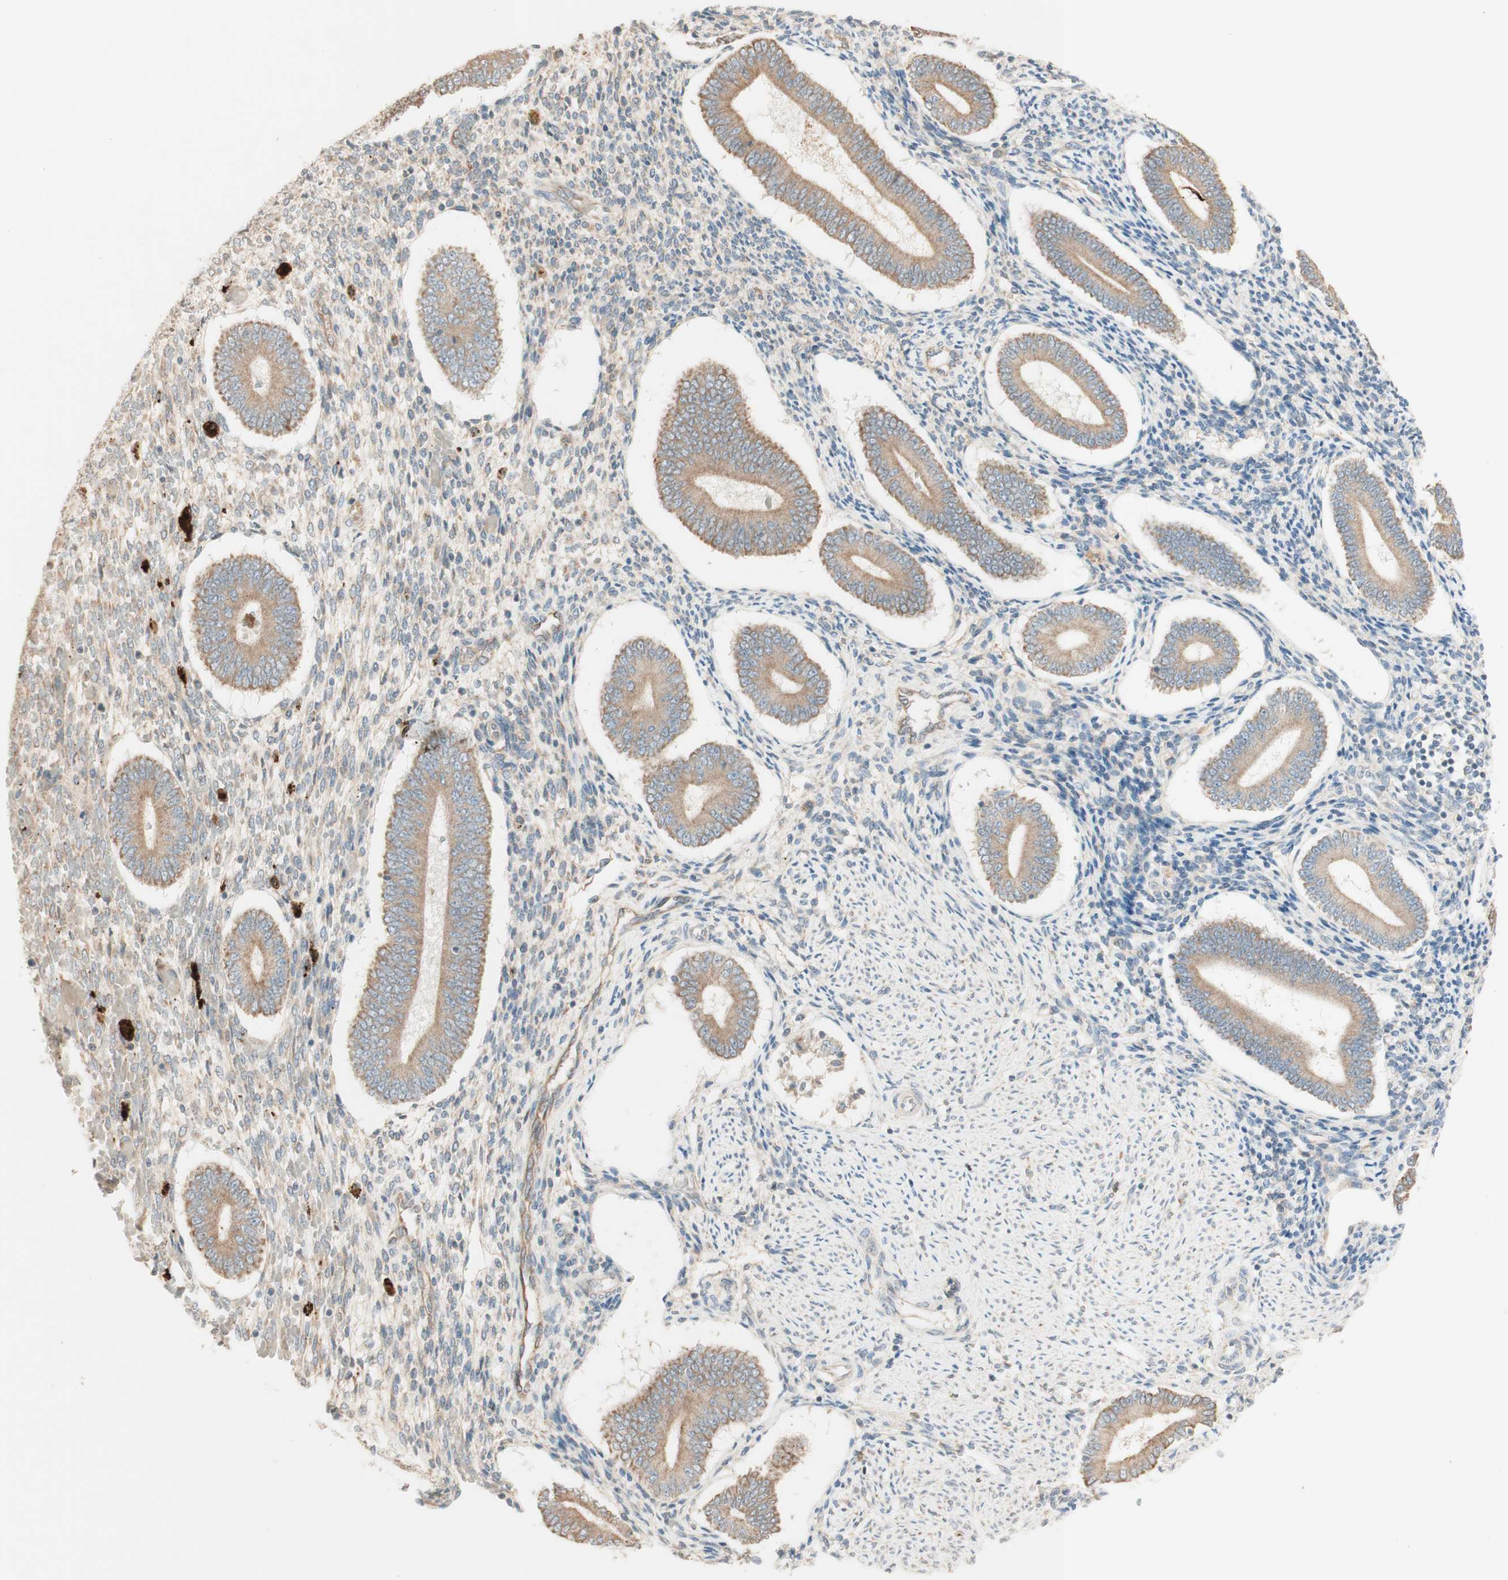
{"staining": {"intensity": "weak", "quantity": "25%-75%", "location": "cytoplasmic/membranous"}, "tissue": "endometrium", "cell_type": "Cells in endometrial stroma", "image_type": "normal", "snomed": [{"axis": "morphology", "description": "Normal tissue, NOS"}, {"axis": "topography", "description": "Endometrium"}], "caption": "This photomicrograph exhibits benign endometrium stained with immunohistochemistry (IHC) to label a protein in brown. The cytoplasmic/membranous of cells in endometrial stroma show weak positivity for the protein. Nuclei are counter-stained blue.", "gene": "CLCN2", "patient": {"sex": "female", "age": 42}}